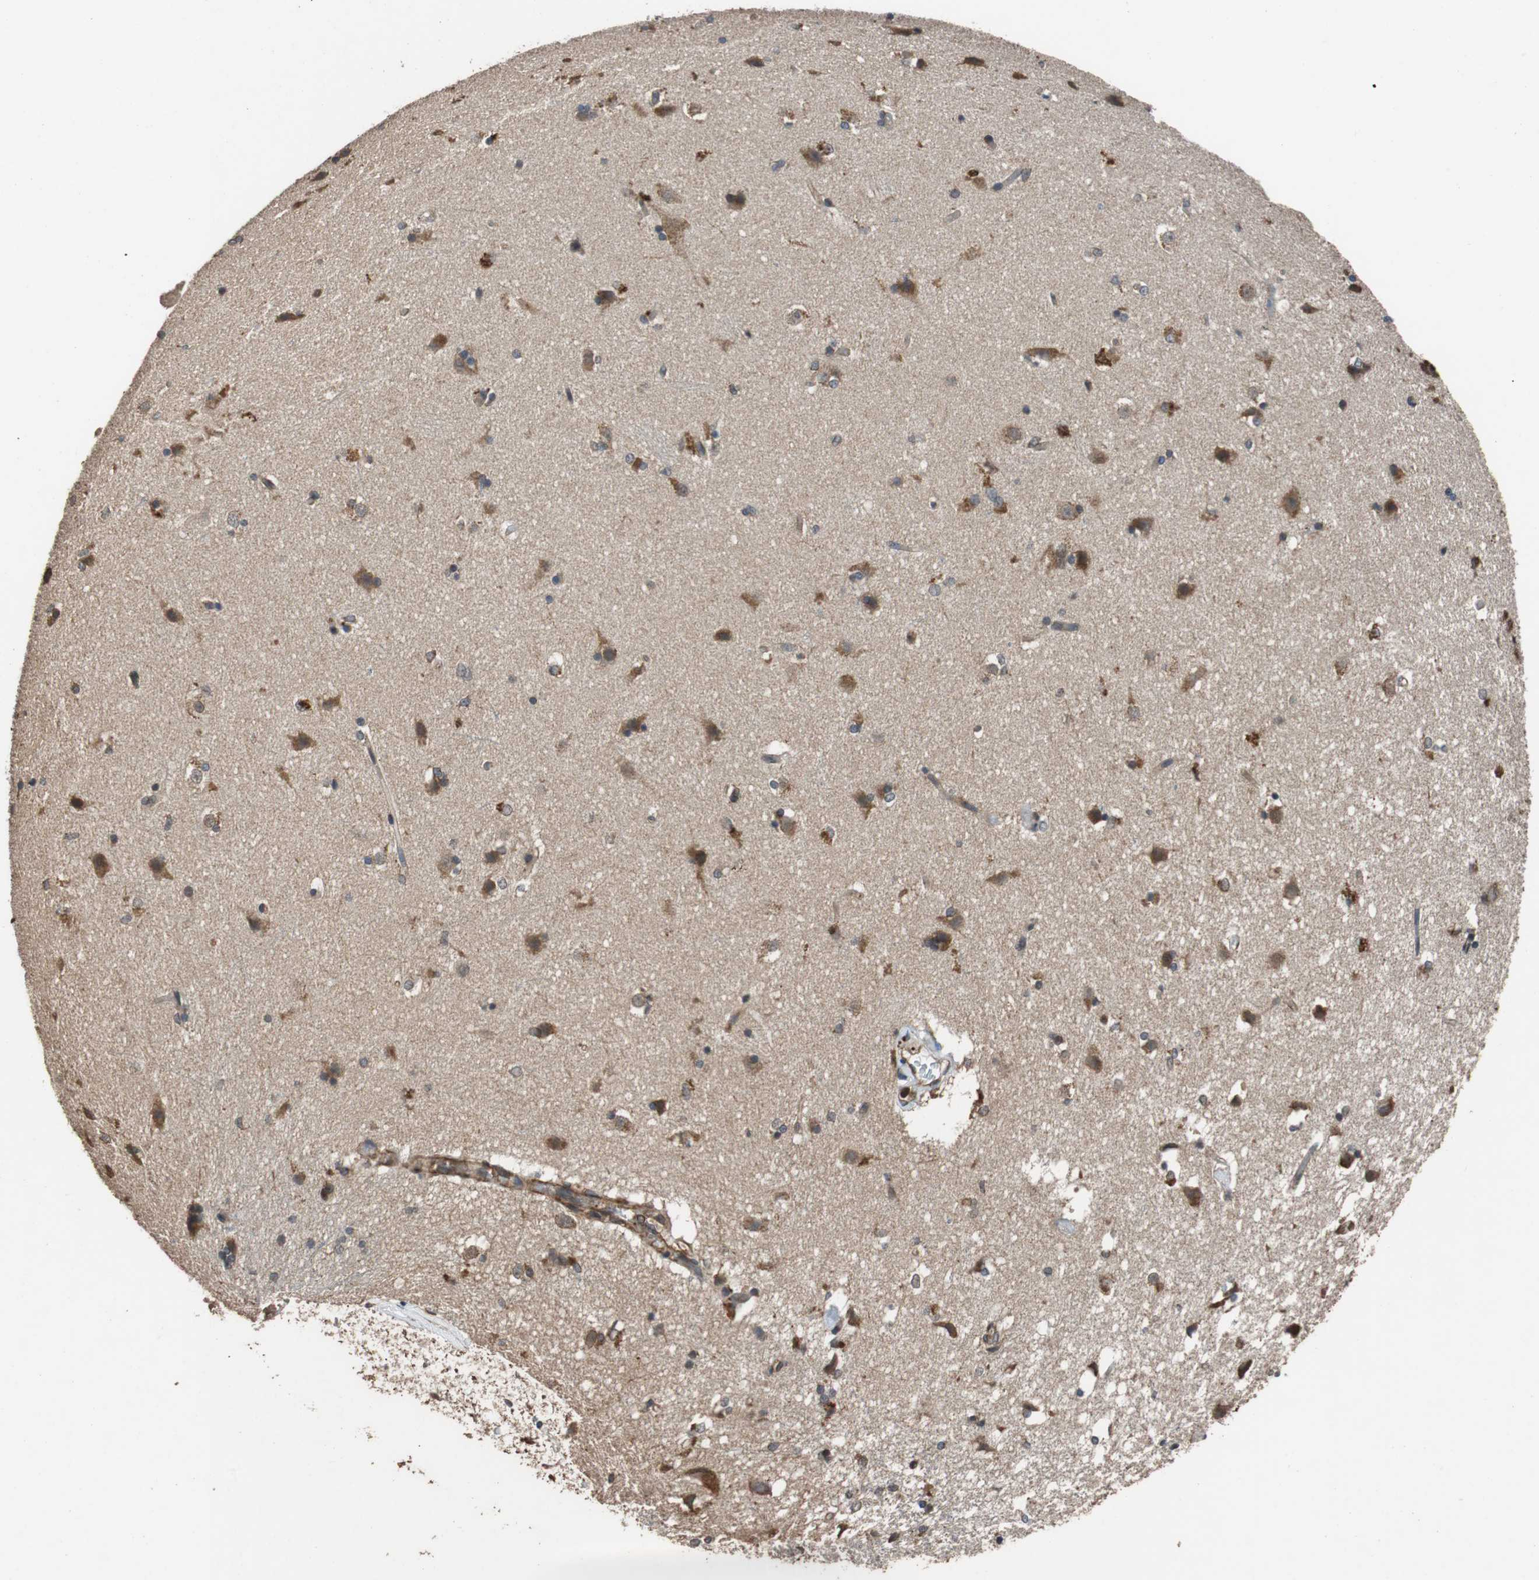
{"staining": {"intensity": "moderate", "quantity": "25%-75%", "location": "cytoplasmic/membranous"}, "tissue": "caudate", "cell_type": "Glial cells", "image_type": "normal", "snomed": [{"axis": "morphology", "description": "Normal tissue, NOS"}, {"axis": "topography", "description": "Lateral ventricle wall"}], "caption": "Immunohistochemistry (IHC) histopathology image of normal caudate: human caudate stained using IHC exhibits medium levels of moderate protein expression localized specifically in the cytoplasmic/membranous of glial cells, appearing as a cytoplasmic/membranous brown color.", "gene": "PITRM1", "patient": {"sex": "female", "age": 19}}